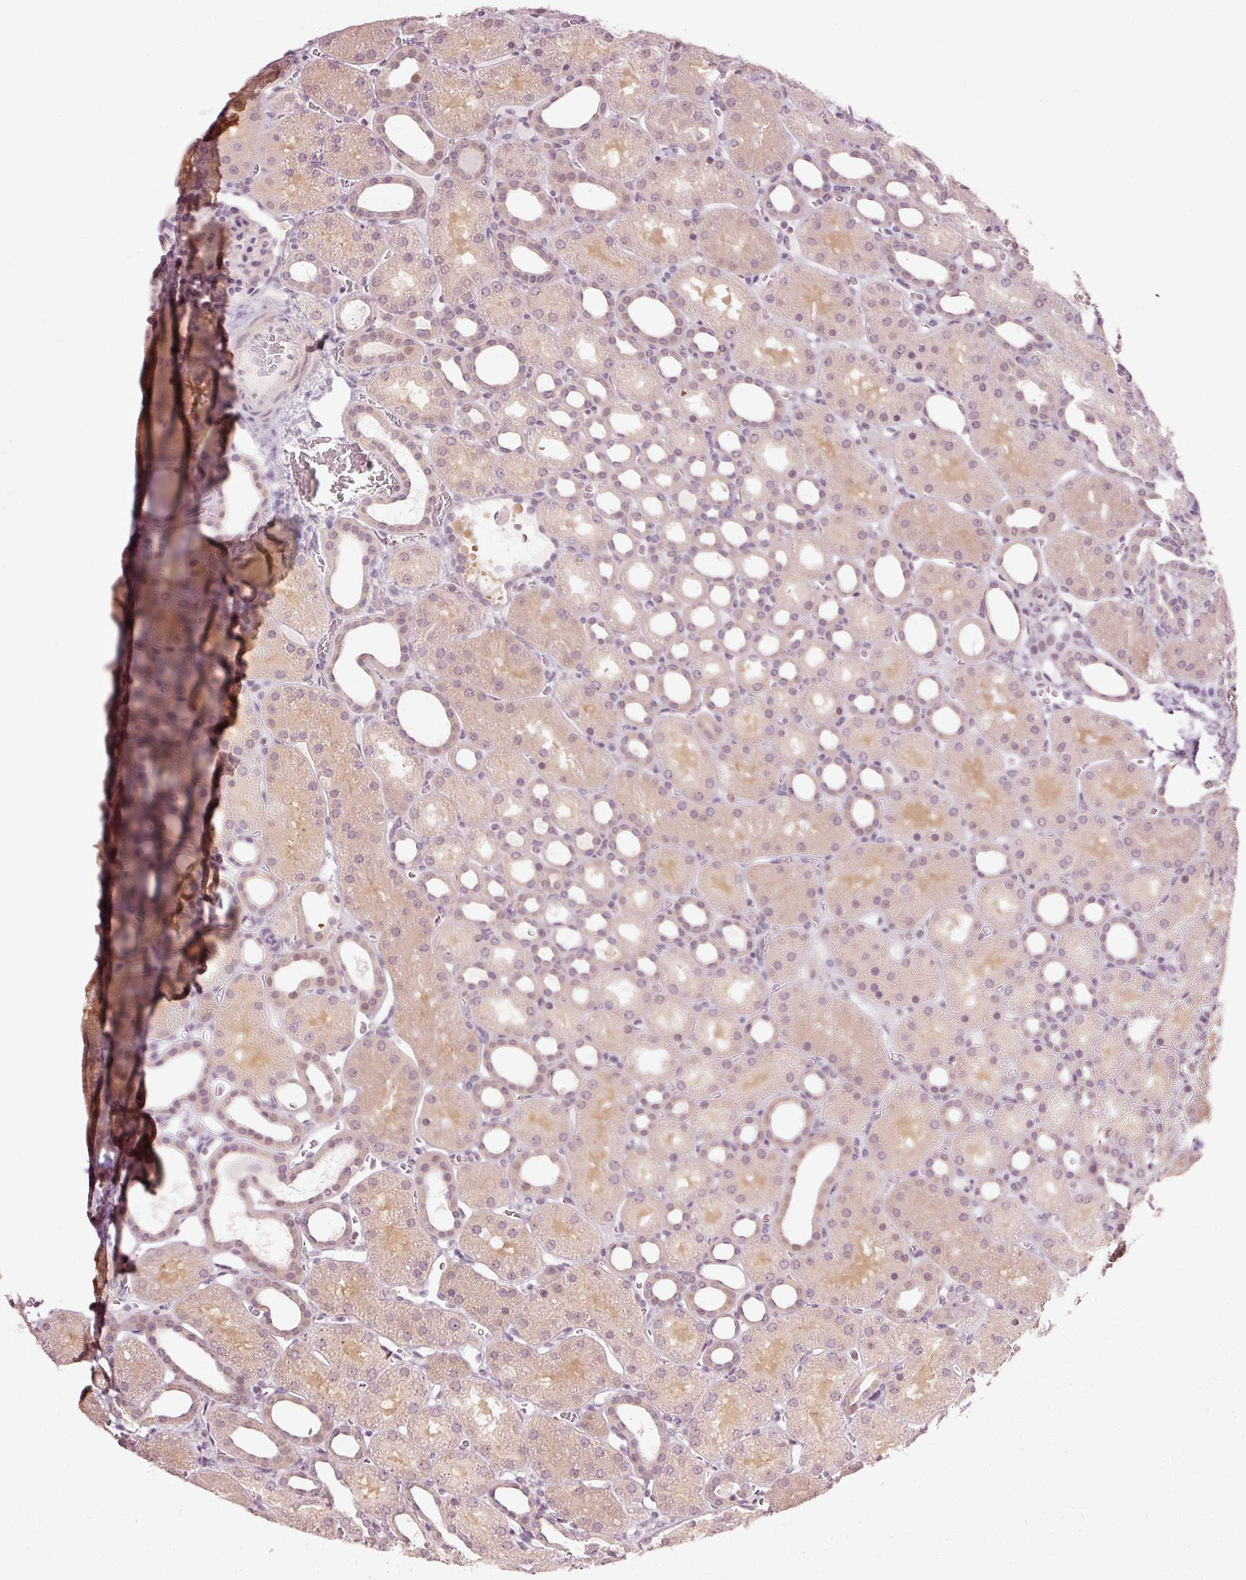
{"staining": {"intensity": "negative", "quantity": "none", "location": "none"}, "tissue": "kidney", "cell_type": "Cells in glomeruli", "image_type": "normal", "snomed": [{"axis": "morphology", "description": "Normal tissue, NOS"}, {"axis": "topography", "description": "Kidney"}], "caption": "Immunohistochemistry image of benign kidney: human kidney stained with DAB (3,3'-diaminobenzidine) demonstrates no significant protein expression in cells in glomeruli. (DAB IHC with hematoxylin counter stain).", "gene": "RGPD5", "patient": {"sex": "male", "age": 2}}